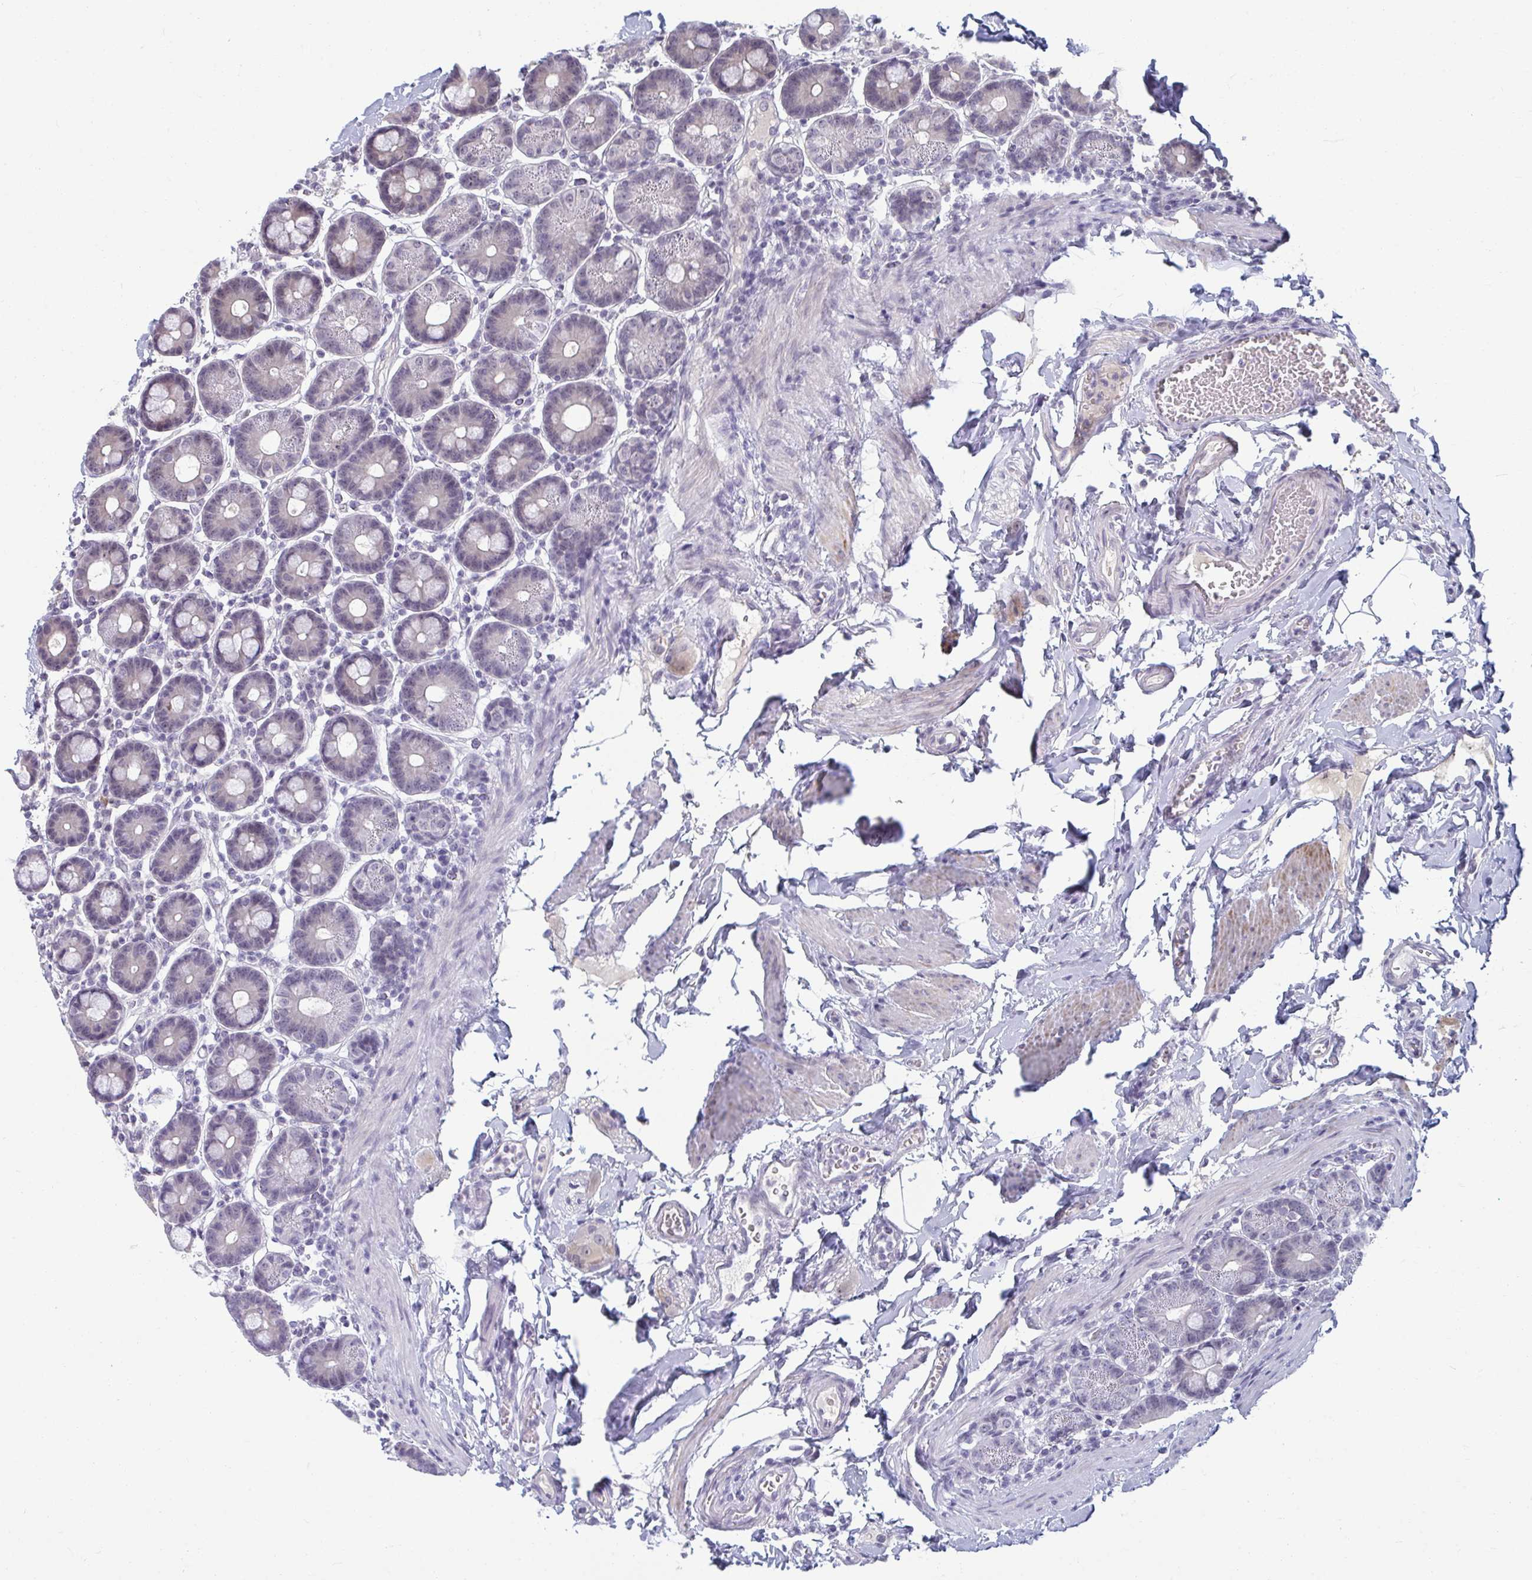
{"staining": {"intensity": "negative", "quantity": "none", "location": "none"}, "tissue": "duodenum", "cell_type": "Glandular cells", "image_type": "normal", "snomed": [{"axis": "morphology", "description": "Normal tissue, NOS"}, {"axis": "topography", "description": "Pancreas"}, {"axis": "topography", "description": "Duodenum"}], "caption": "The image demonstrates no staining of glandular cells in unremarkable duodenum. (Immunohistochemistry (ihc), brightfield microscopy, high magnification).", "gene": "RNASEH1", "patient": {"sex": "male", "age": 59}}